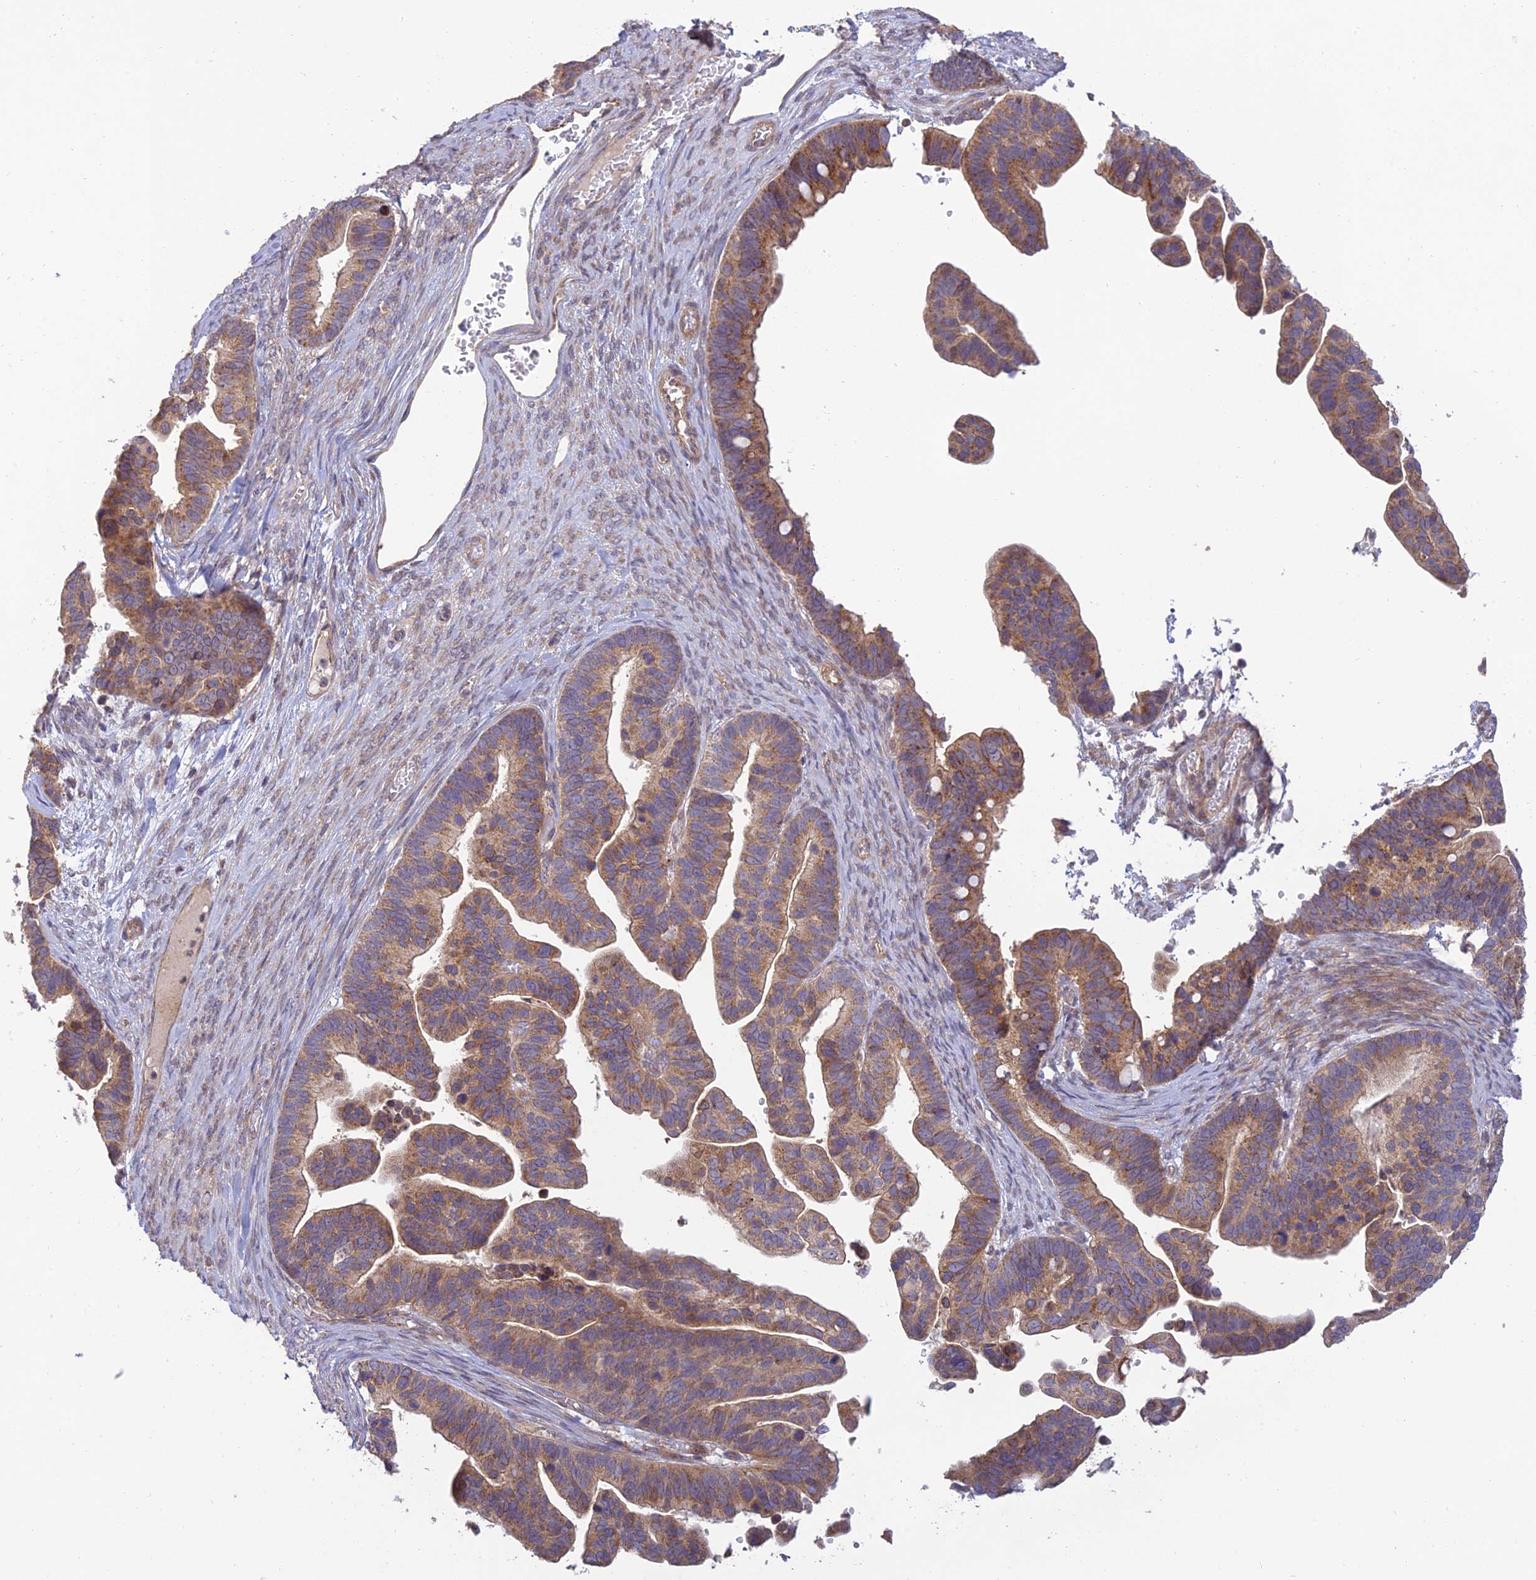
{"staining": {"intensity": "moderate", "quantity": "25%-75%", "location": "cytoplasmic/membranous"}, "tissue": "ovarian cancer", "cell_type": "Tumor cells", "image_type": "cancer", "snomed": [{"axis": "morphology", "description": "Cystadenocarcinoma, serous, NOS"}, {"axis": "topography", "description": "Ovary"}], "caption": "Ovarian serous cystadenocarcinoma stained with a brown dye demonstrates moderate cytoplasmic/membranous positive staining in approximately 25%-75% of tumor cells.", "gene": "C3orf20", "patient": {"sex": "female", "age": 56}}